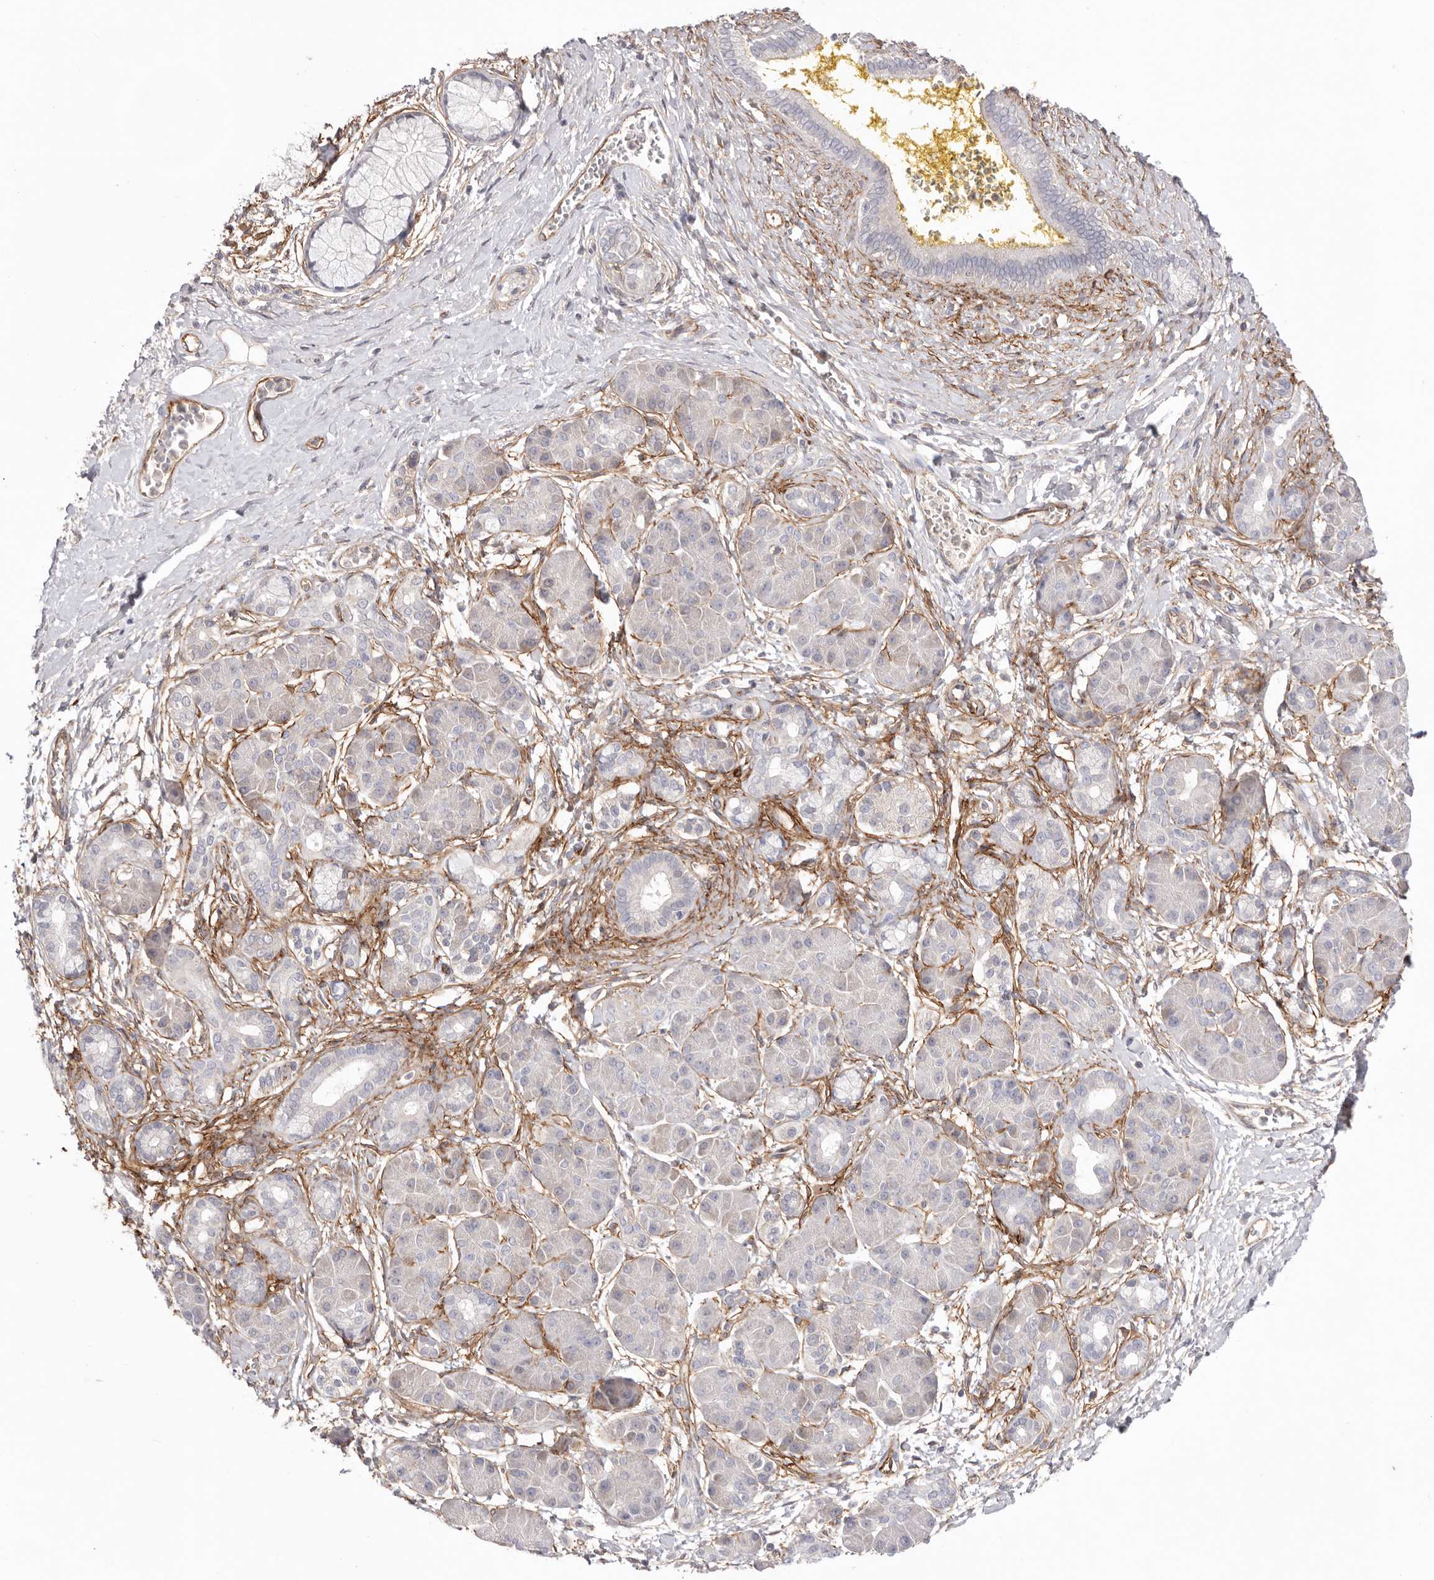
{"staining": {"intensity": "negative", "quantity": "none", "location": "none"}, "tissue": "pancreatic cancer", "cell_type": "Tumor cells", "image_type": "cancer", "snomed": [{"axis": "morphology", "description": "Adenocarcinoma, NOS"}, {"axis": "topography", "description": "Pancreas"}], "caption": "DAB (3,3'-diaminobenzidine) immunohistochemical staining of adenocarcinoma (pancreatic) demonstrates no significant expression in tumor cells.", "gene": "LRRC66", "patient": {"sex": "male", "age": 58}}